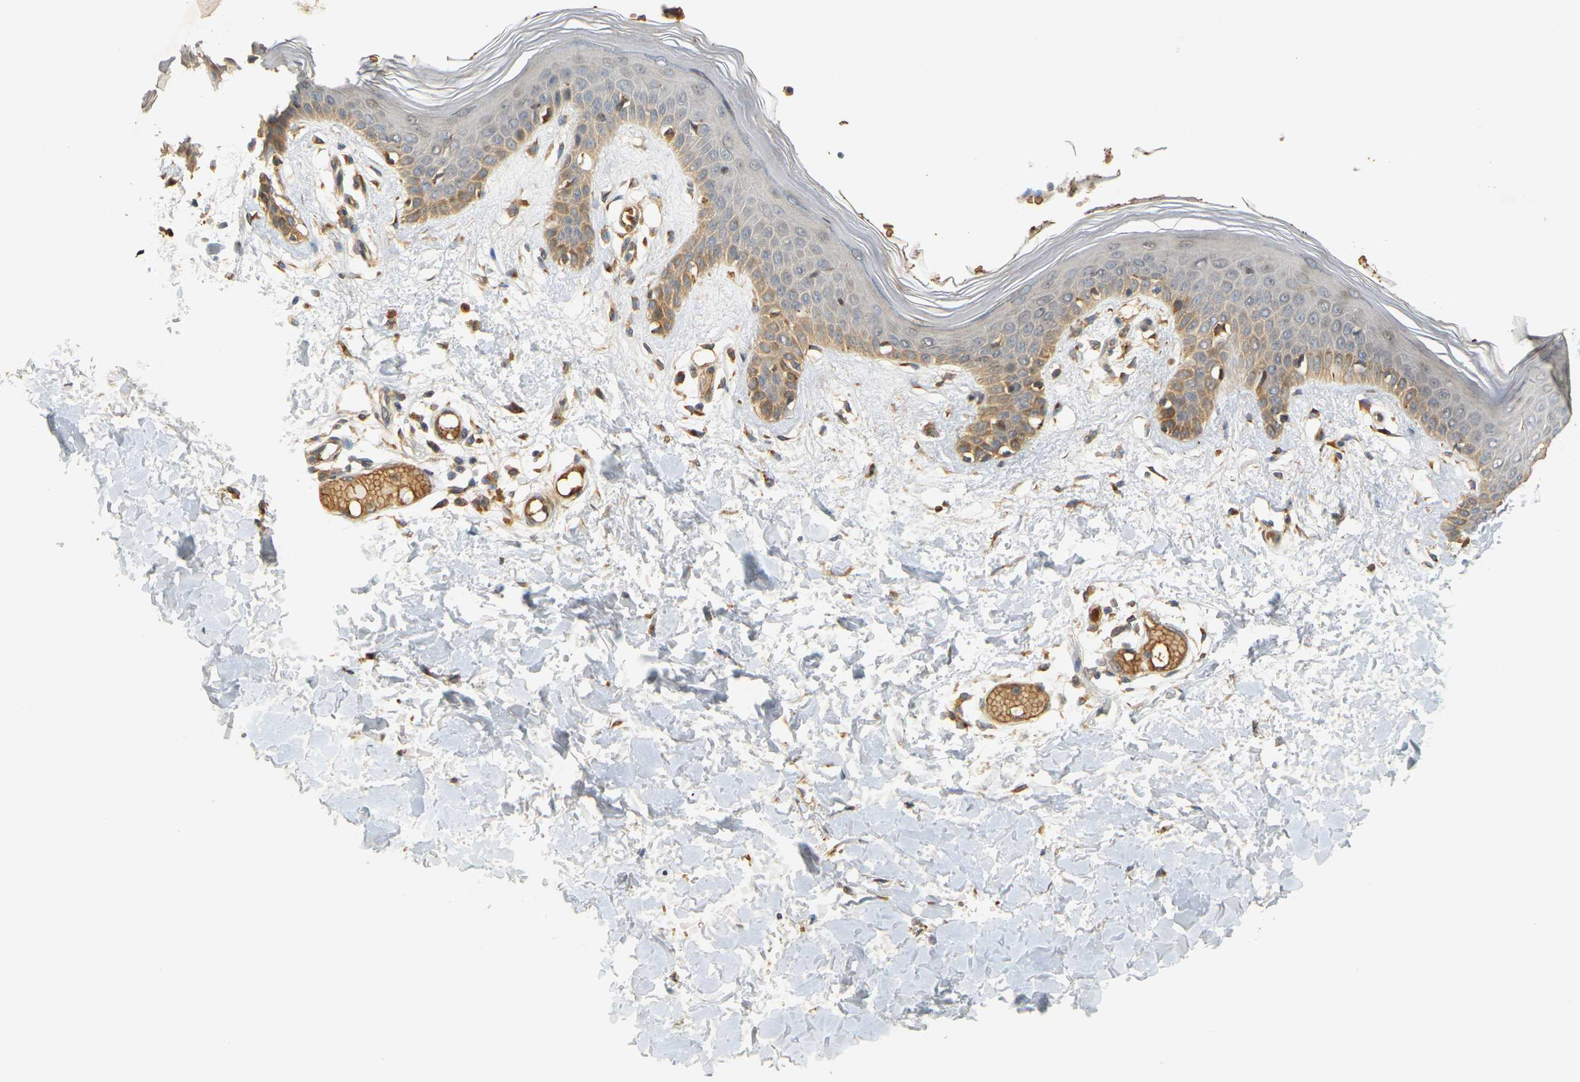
{"staining": {"intensity": "moderate", "quantity": ">75%", "location": "cytoplasmic/membranous"}, "tissue": "skin", "cell_type": "Fibroblasts", "image_type": "normal", "snomed": [{"axis": "morphology", "description": "Normal tissue, NOS"}, {"axis": "topography", "description": "Skin"}], "caption": "Protein positivity by immunohistochemistry demonstrates moderate cytoplasmic/membranous staining in approximately >75% of fibroblasts in unremarkable skin. The protein of interest is stained brown, and the nuclei are stained in blue (DAB (3,3'-diaminobenzidine) IHC with brightfield microscopy, high magnification).", "gene": "MEGF9", "patient": {"sex": "male", "age": 53}}